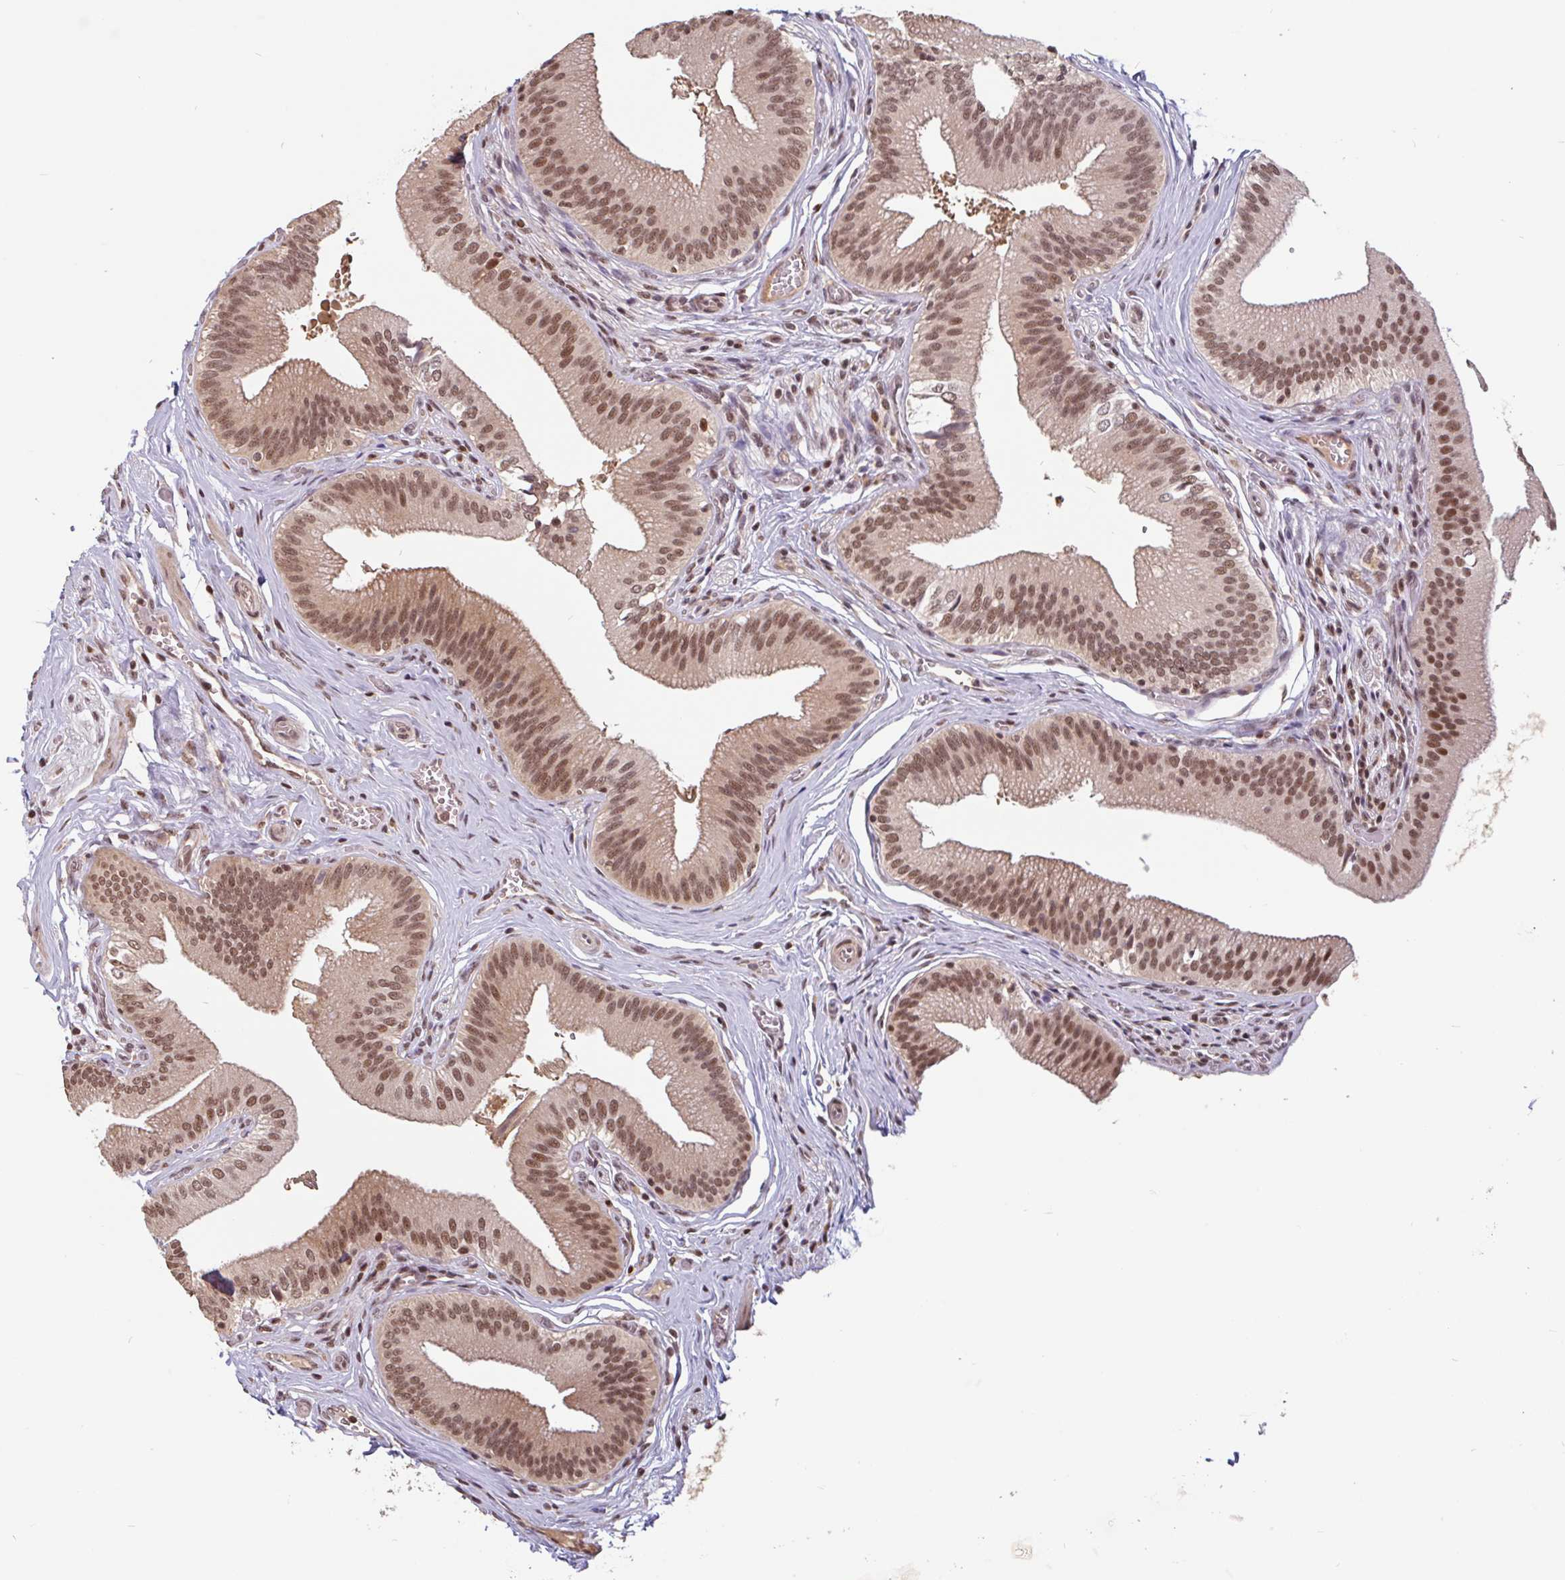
{"staining": {"intensity": "moderate", "quantity": ">75%", "location": "nuclear"}, "tissue": "gallbladder", "cell_type": "Glandular cells", "image_type": "normal", "snomed": [{"axis": "morphology", "description": "Normal tissue, NOS"}, {"axis": "topography", "description": "Gallbladder"}], "caption": "A medium amount of moderate nuclear staining is appreciated in about >75% of glandular cells in unremarkable gallbladder.", "gene": "DR1", "patient": {"sex": "male", "age": 17}}